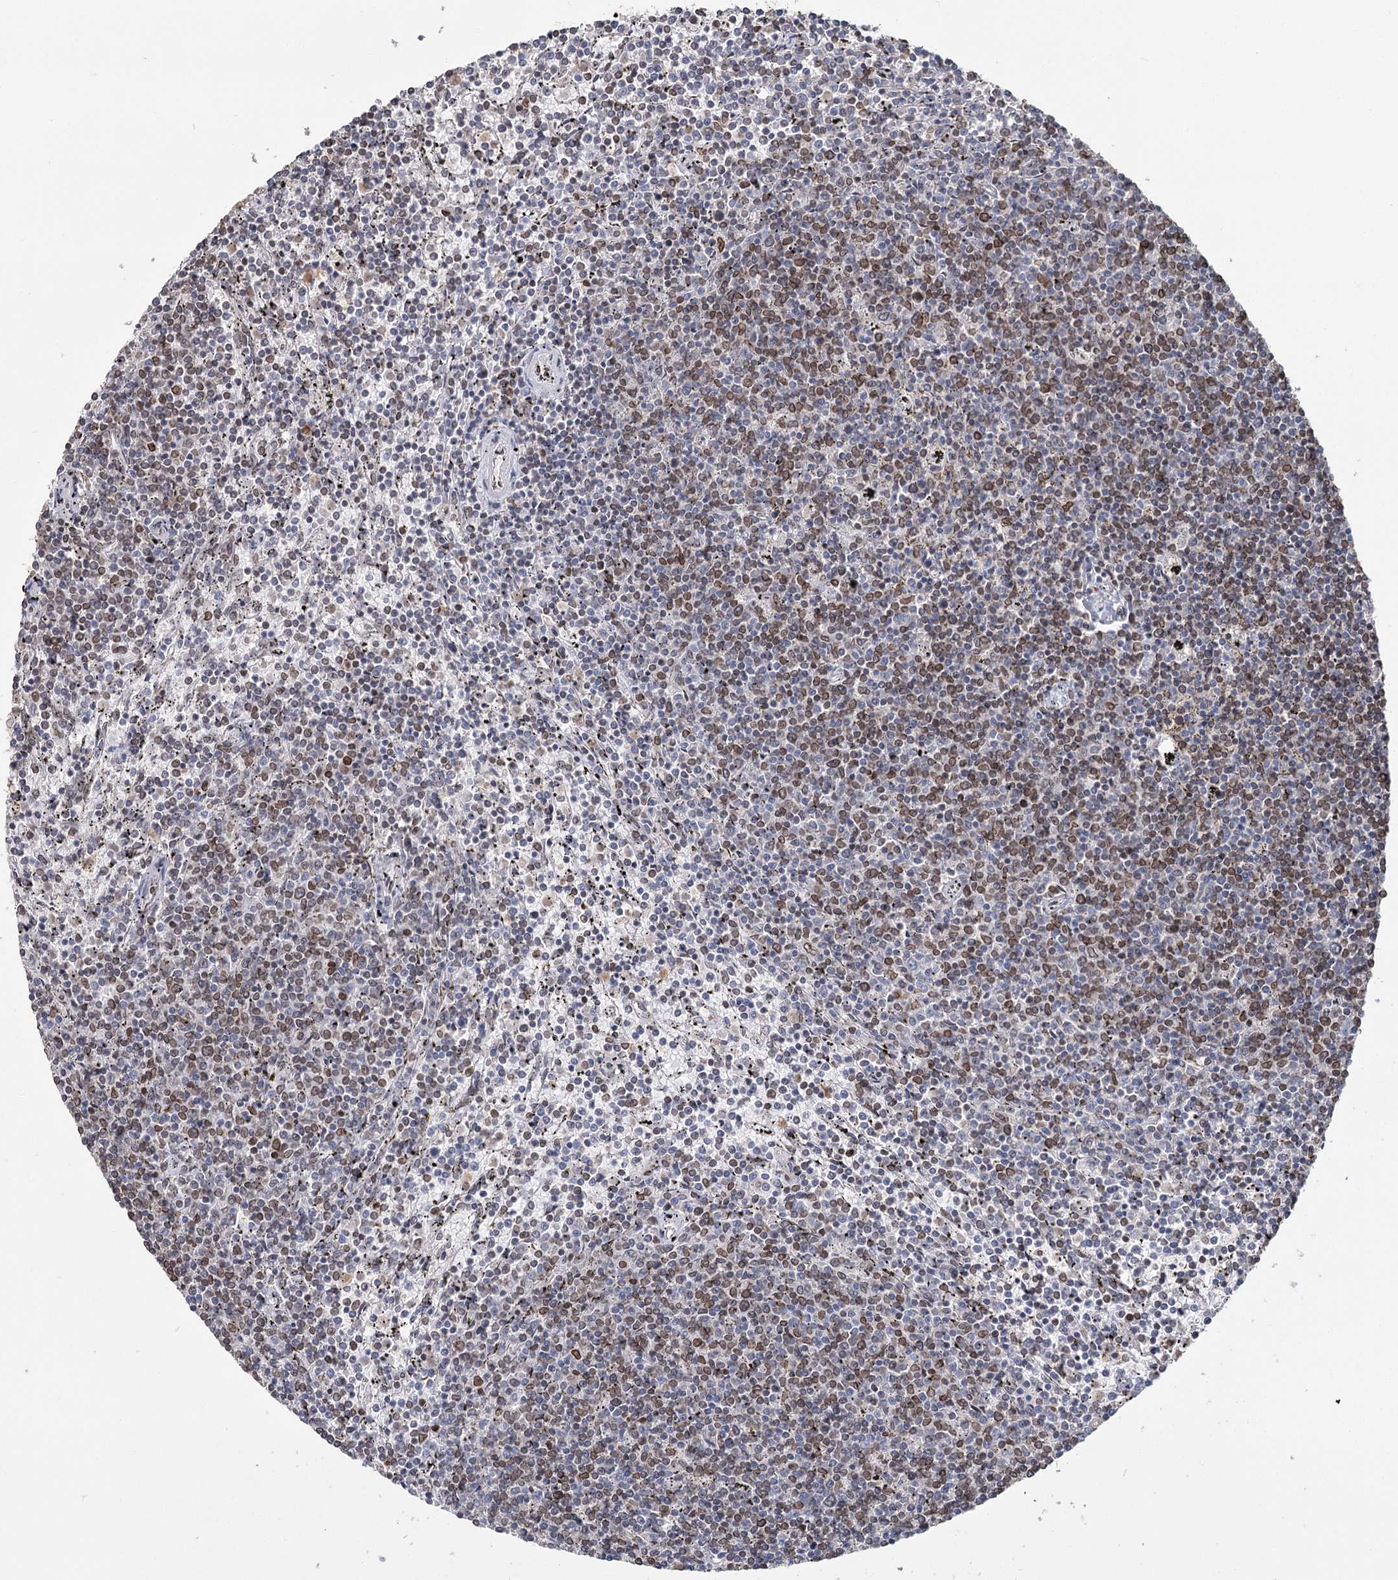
{"staining": {"intensity": "moderate", "quantity": "<25%", "location": "cytoplasmic/membranous,nuclear"}, "tissue": "lymphoma", "cell_type": "Tumor cells", "image_type": "cancer", "snomed": [{"axis": "morphology", "description": "Malignant lymphoma, non-Hodgkin's type, Low grade"}, {"axis": "topography", "description": "Spleen"}], "caption": "Tumor cells reveal low levels of moderate cytoplasmic/membranous and nuclear expression in about <25% of cells in human lymphoma.", "gene": "KIAA0930", "patient": {"sex": "female", "age": 50}}